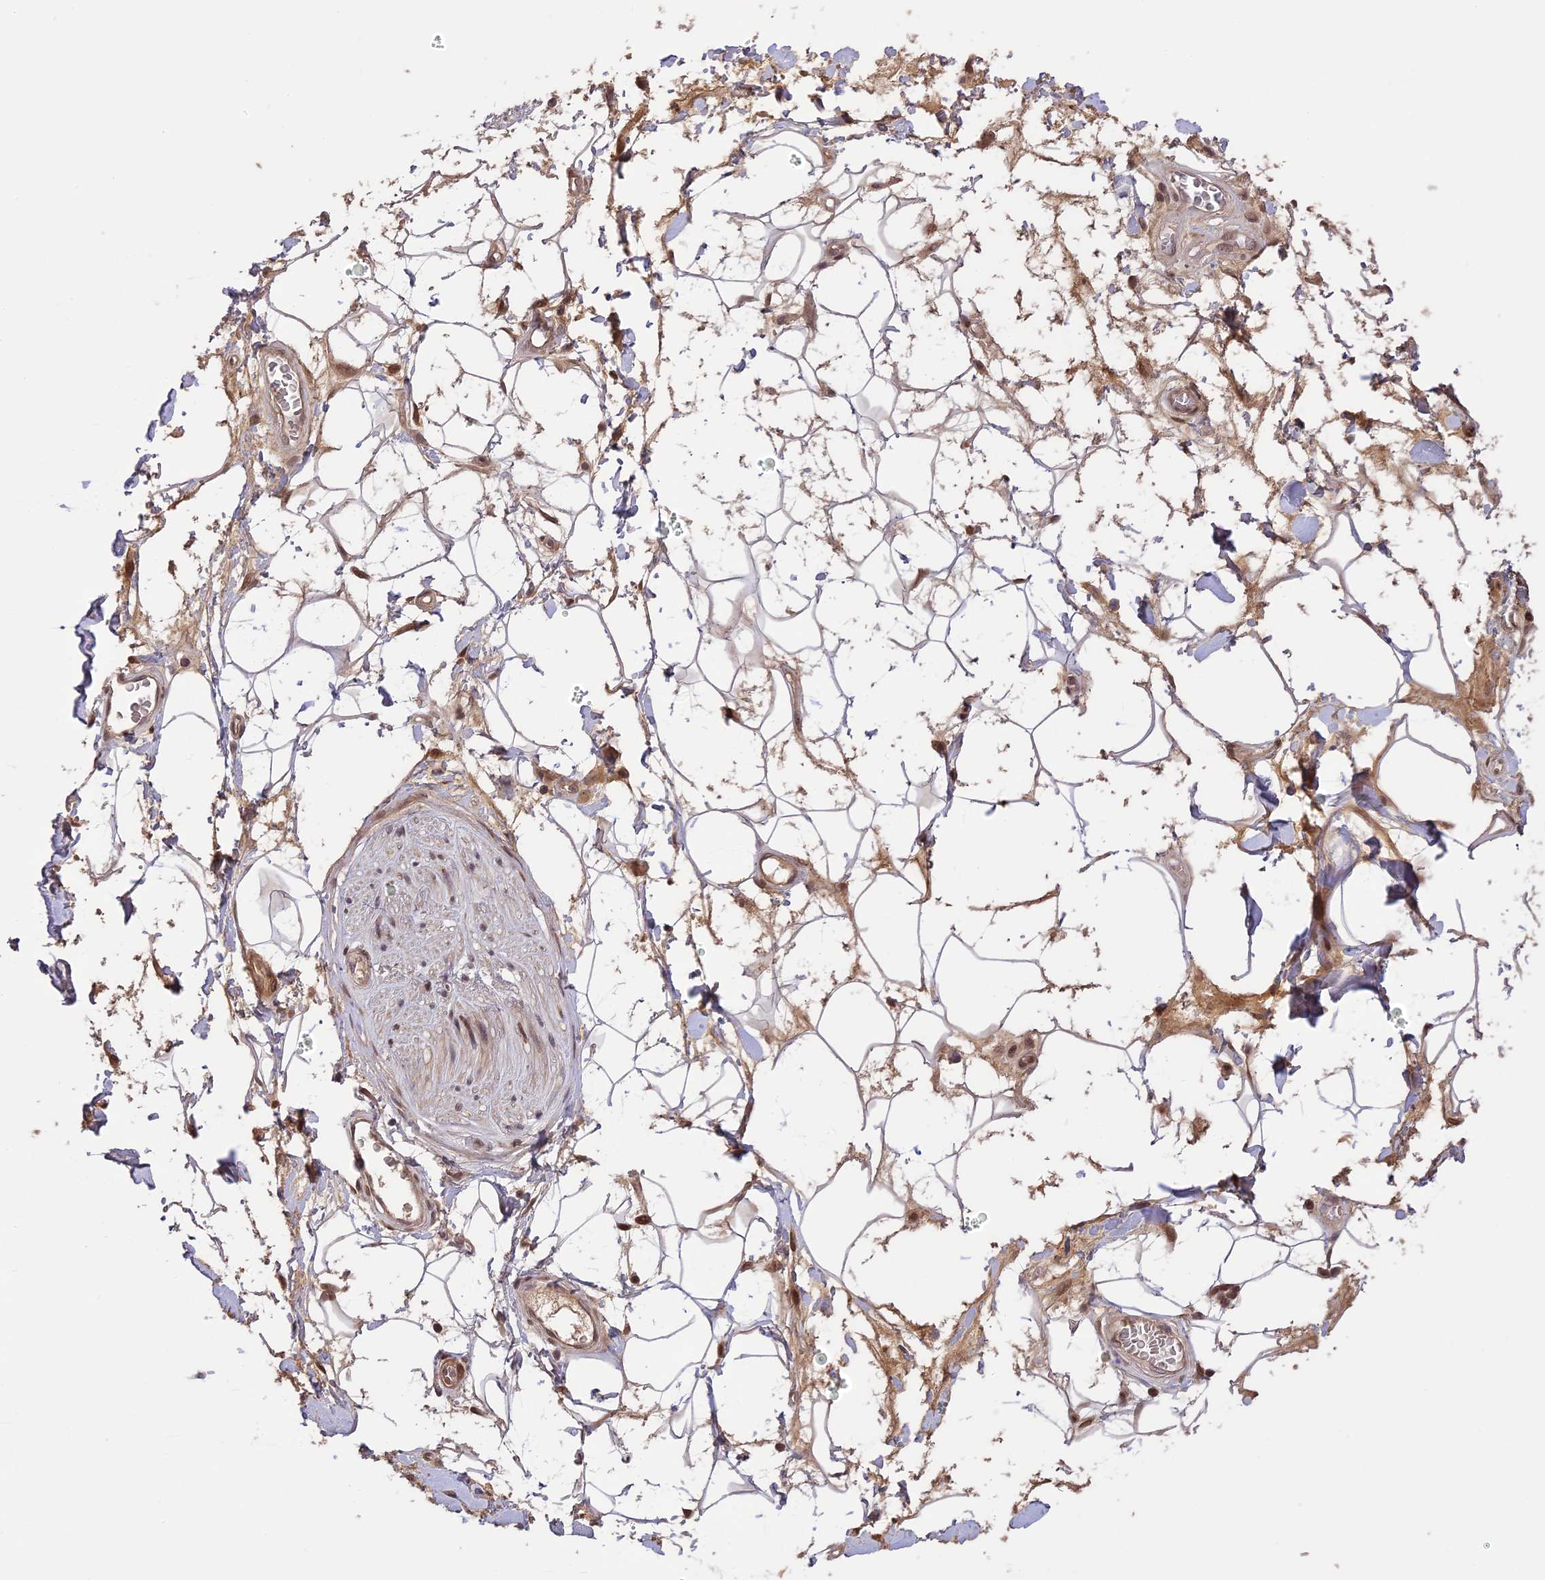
{"staining": {"intensity": "weak", "quantity": "25%-75%", "location": "cytoplasmic/membranous"}, "tissue": "adipose tissue", "cell_type": "Adipocytes", "image_type": "normal", "snomed": [{"axis": "morphology", "description": "Normal tissue, NOS"}, {"axis": "topography", "description": "Gallbladder"}, {"axis": "topography", "description": "Peripheral nerve tissue"}], "caption": "This is an image of IHC staining of benign adipose tissue, which shows weak expression in the cytoplasmic/membranous of adipocytes.", "gene": "PRELID2", "patient": {"sex": "male", "age": 38}}